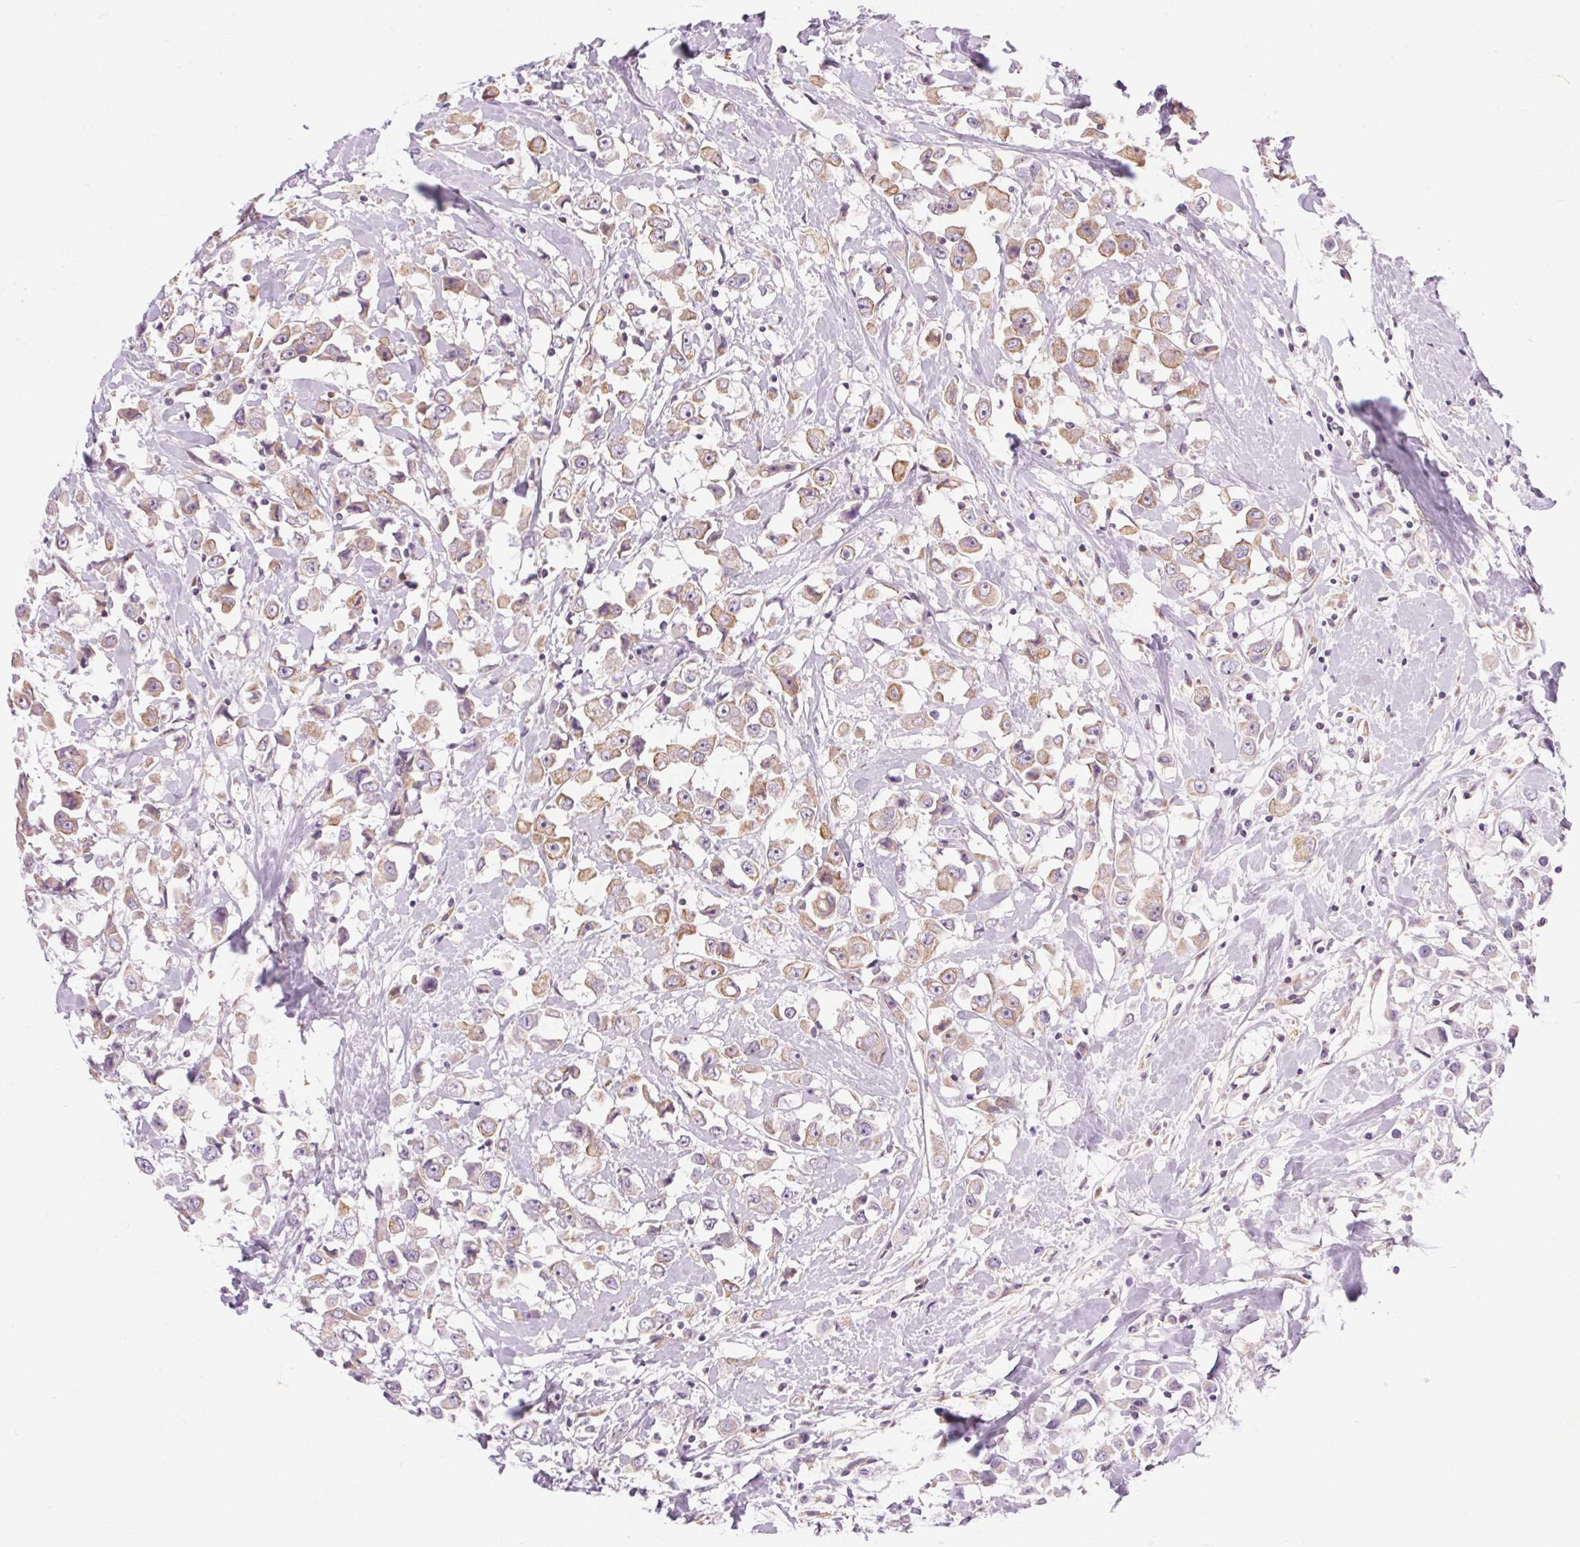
{"staining": {"intensity": "moderate", "quantity": "25%-75%", "location": "cytoplasmic/membranous"}, "tissue": "breast cancer", "cell_type": "Tumor cells", "image_type": "cancer", "snomed": [{"axis": "morphology", "description": "Duct carcinoma"}, {"axis": "topography", "description": "Breast"}], "caption": "Tumor cells demonstrate medium levels of moderate cytoplasmic/membranous staining in about 25%-75% of cells in human breast infiltrating ductal carcinoma. (brown staining indicates protein expression, while blue staining denotes nuclei).", "gene": "TM6SF1", "patient": {"sex": "female", "age": 61}}